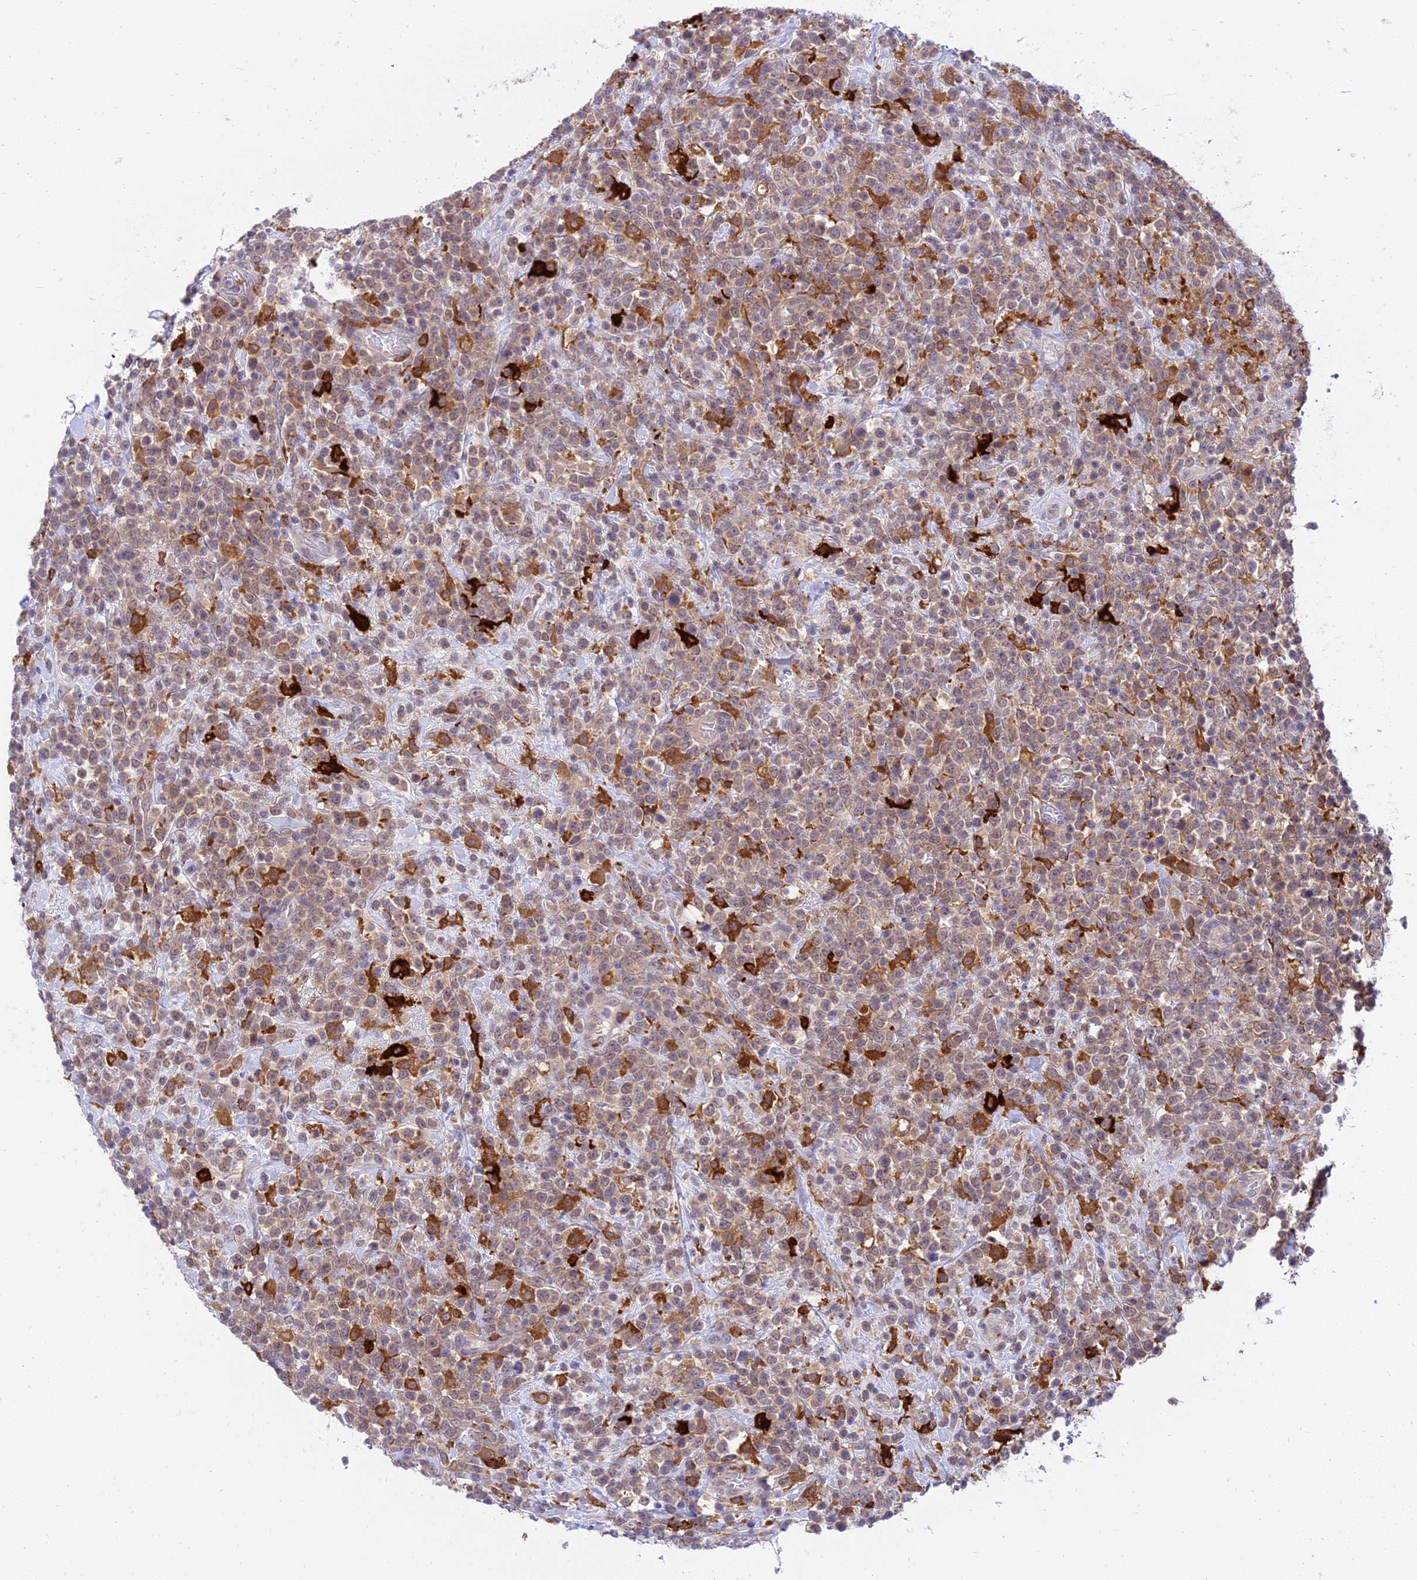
{"staining": {"intensity": "moderate", "quantity": "25%-75%", "location": "cytoplasmic/membranous"}, "tissue": "lymphoma", "cell_type": "Tumor cells", "image_type": "cancer", "snomed": [{"axis": "morphology", "description": "Malignant lymphoma, non-Hodgkin's type, High grade"}, {"axis": "topography", "description": "Colon"}], "caption": "Protein expression analysis of lymphoma demonstrates moderate cytoplasmic/membranous expression in approximately 25%-75% of tumor cells.", "gene": "UBE2G1", "patient": {"sex": "female", "age": 53}}